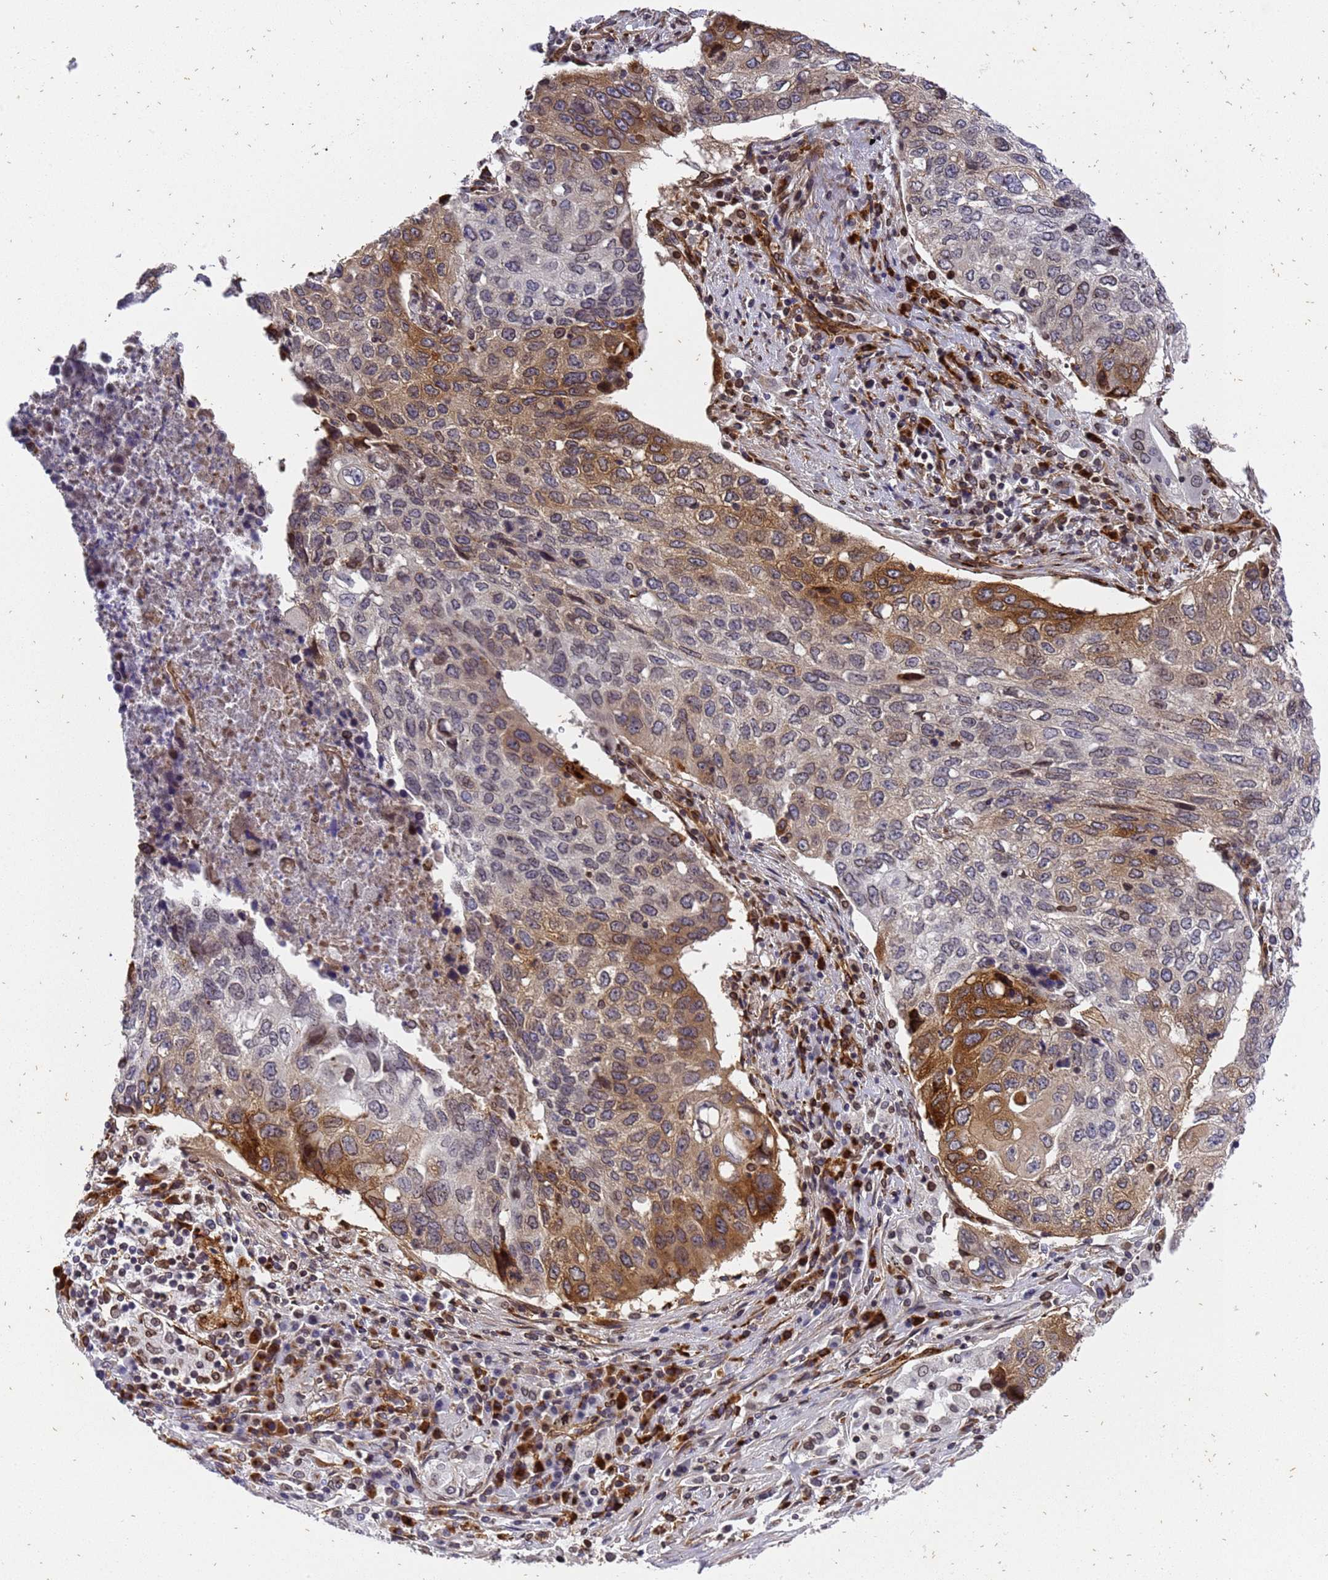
{"staining": {"intensity": "strong", "quantity": "25%-75%", "location": "cytoplasmic/membranous"}, "tissue": "lung cancer", "cell_type": "Tumor cells", "image_type": "cancer", "snomed": [{"axis": "morphology", "description": "Squamous cell carcinoma, NOS"}, {"axis": "topography", "description": "Lung"}], "caption": "Tumor cells display high levels of strong cytoplasmic/membranous staining in about 25%-75% of cells in squamous cell carcinoma (lung).", "gene": "IGFBP7", "patient": {"sex": "female", "age": 63}}